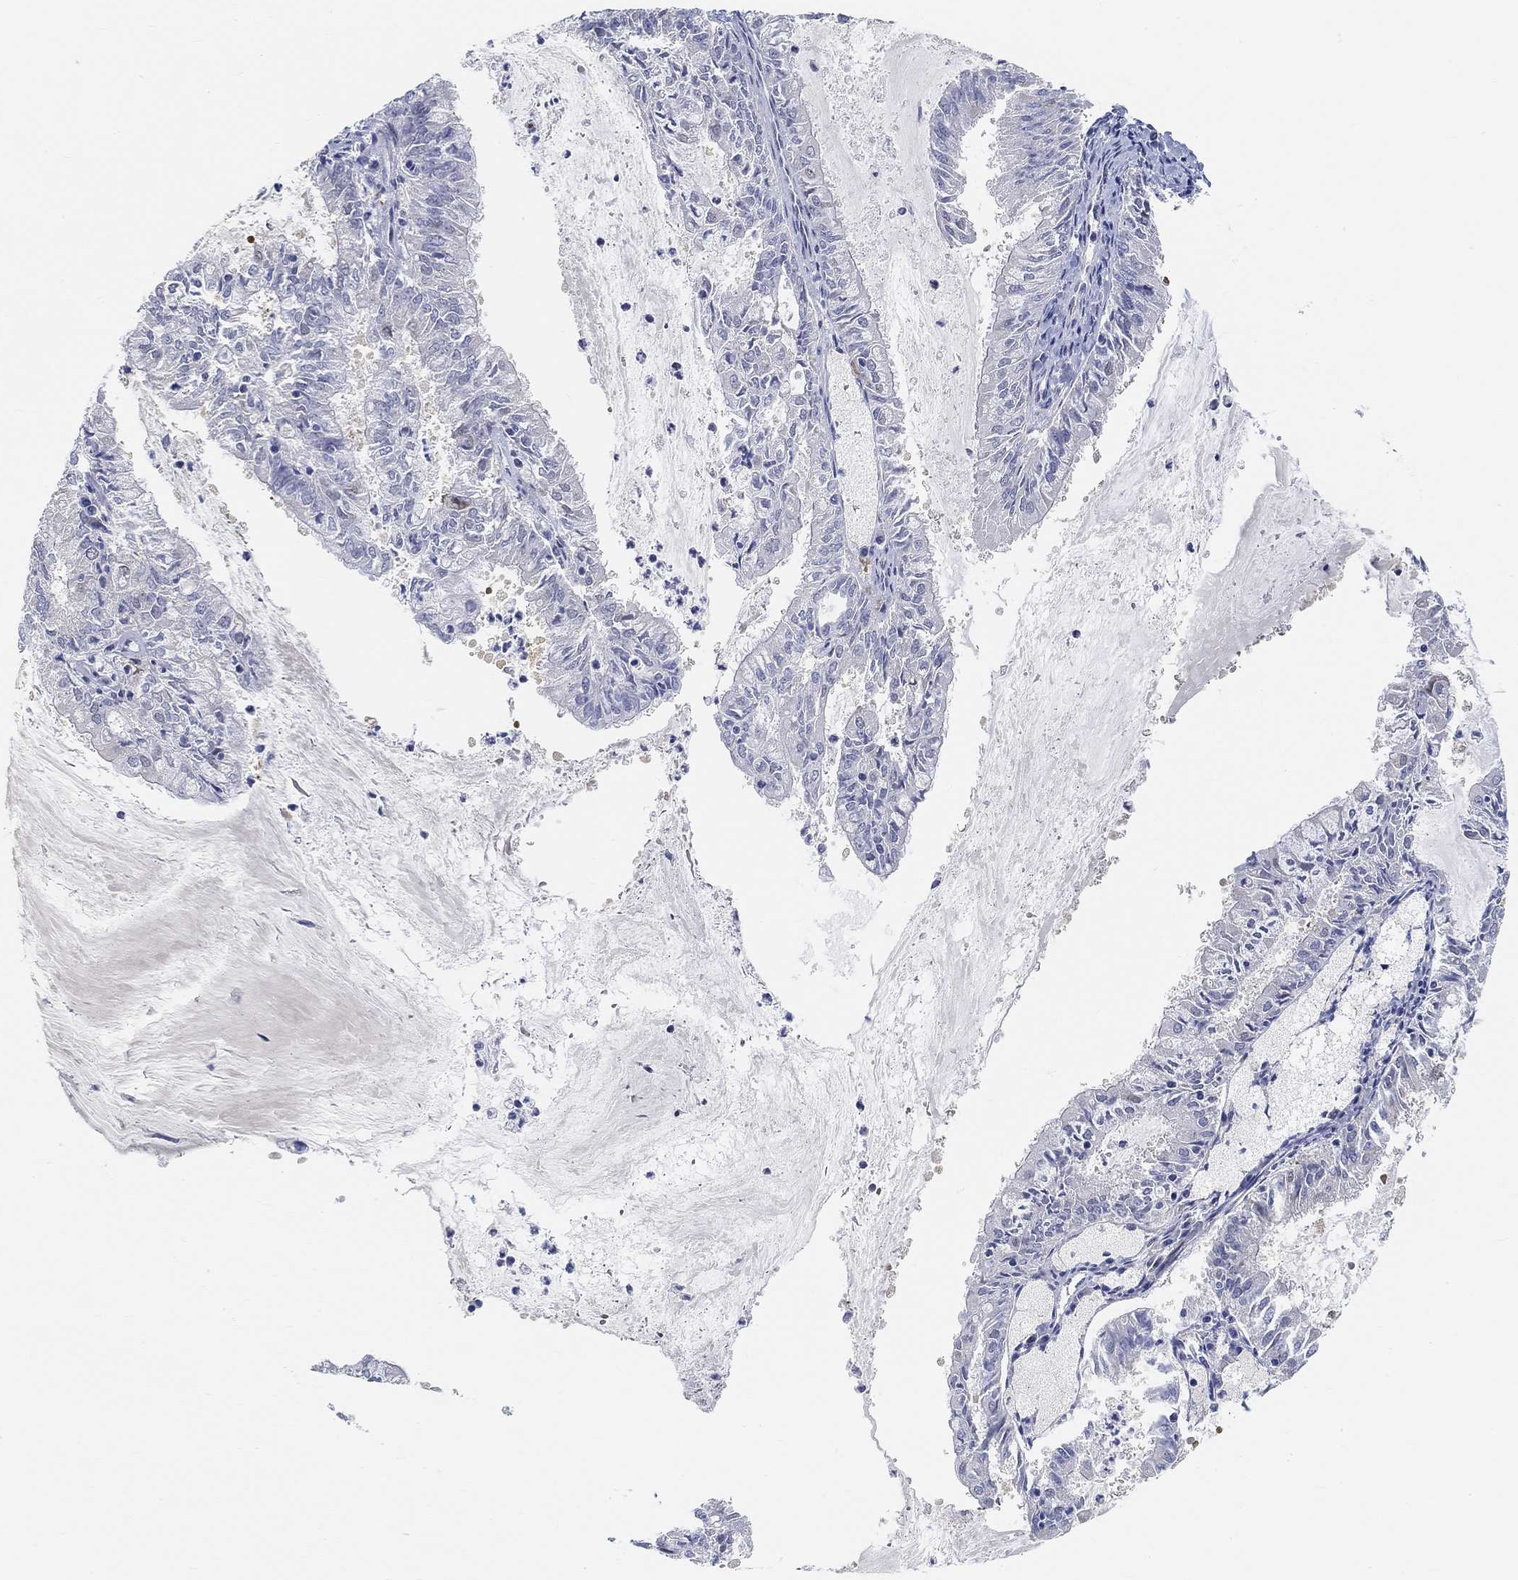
{"staining": {"intensity": "negative", "quantity": "none", "location": "none"}, "tissue": "endometrial cancer", "cell_type": "Tumor cells", "image_type": "cancer", "snomed": [{"axis": "morphology", "description": "Adenocarcinoma, NOS"}, {"axis": "topography", "description": "Endometrium"}], "caption": "This histopathology image is of endometrial cancer (adenocarcinoma) stained with IHC to label a protein in brown with the nuclei are counter-stained blue. There is no expression in tumor cells.", "gene": "SNTG2", "patient": {"sex": "female", "age": 57}}